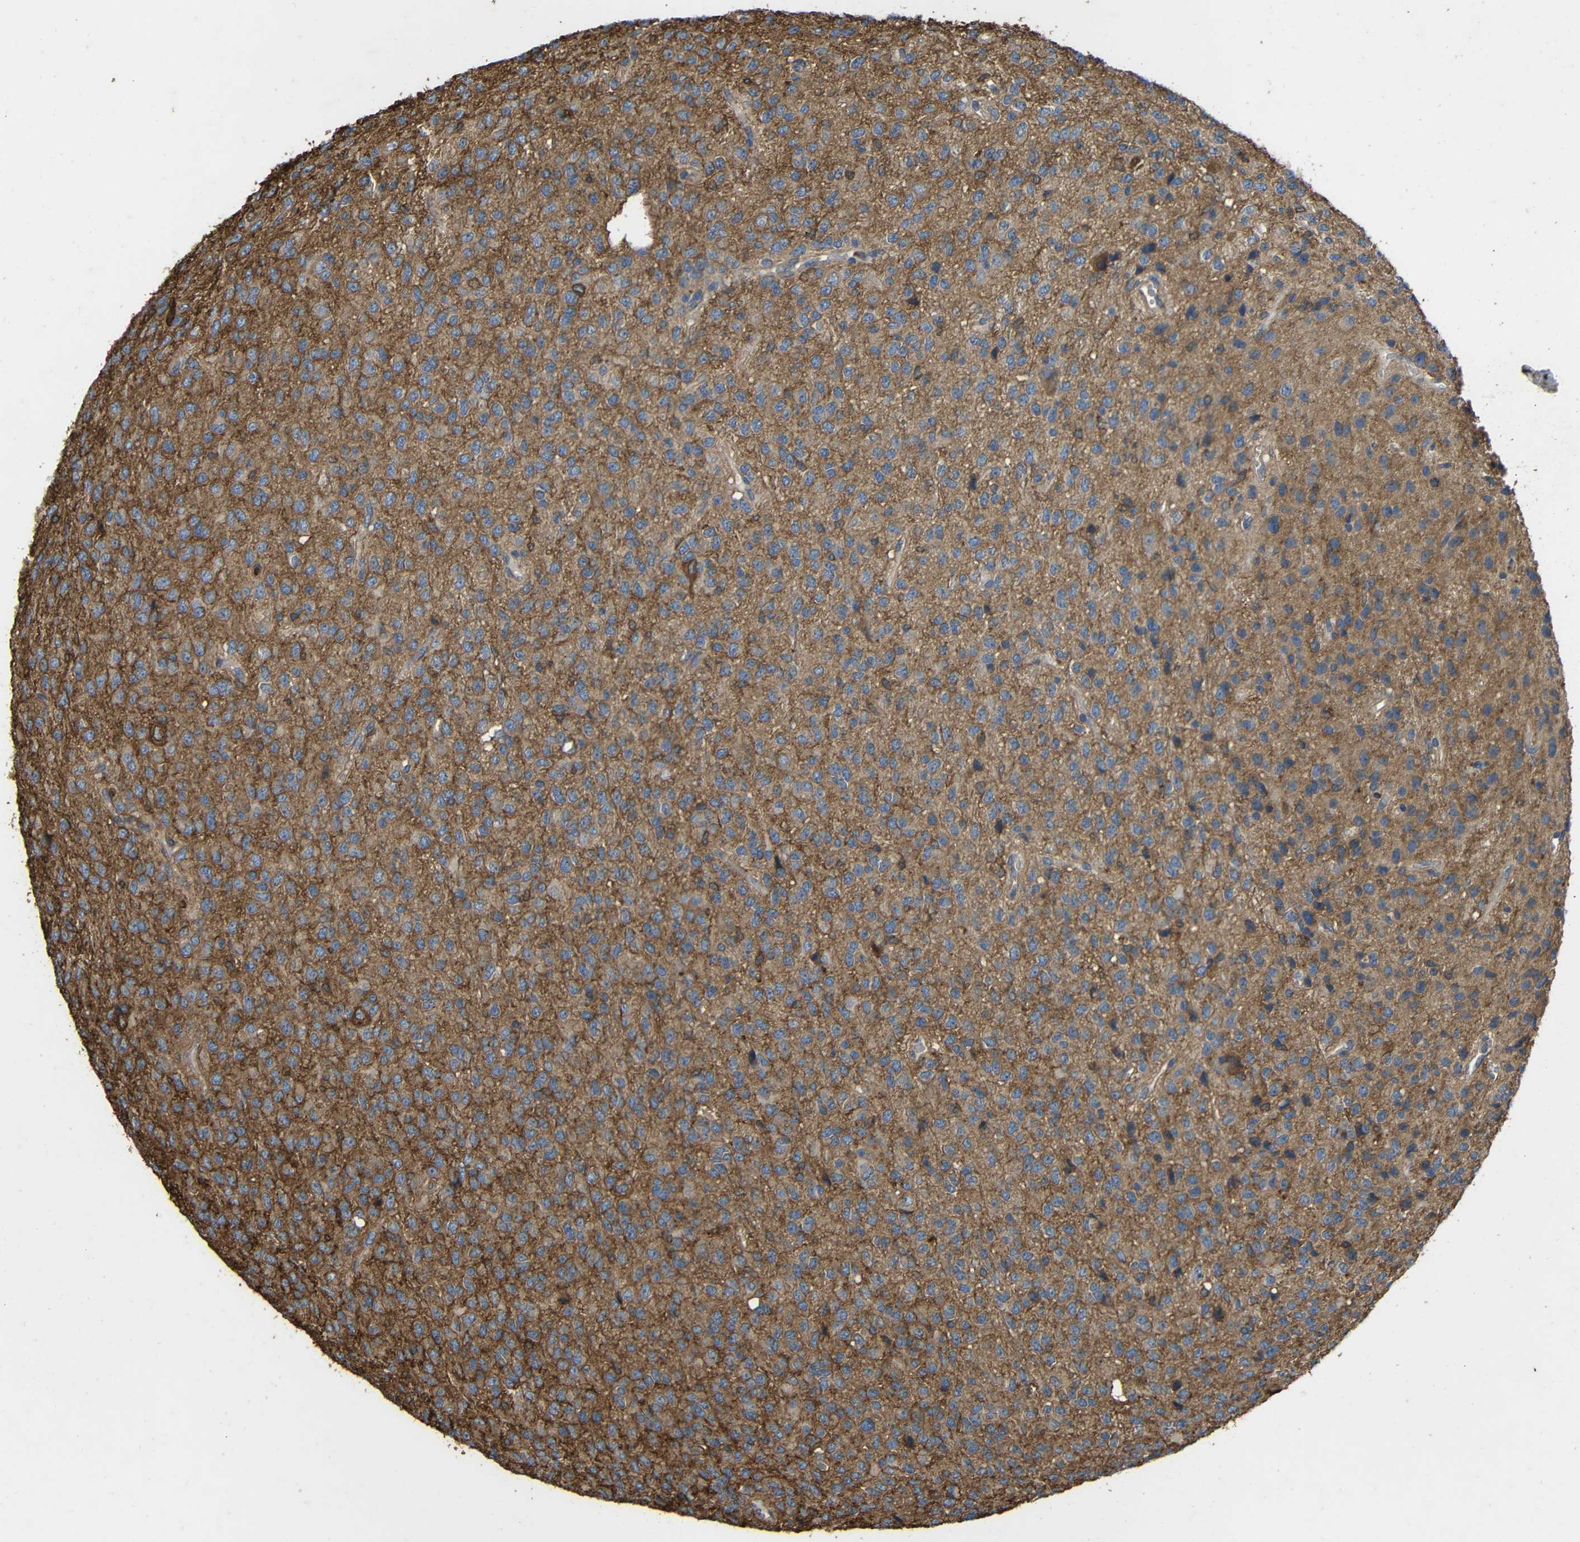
{"staining": {"intensity": "moderate", "quantity": ">75%", "location": "cytoplasmic/membranous"}, "tissue": "glioma", "cell_type": "Tumor cells", "image_type": "cancer", "snomed": [{"axis": "morphology", "description": "Glioma, malignant, High grade"}, {"axis": "topography", "description": "pancreas cauda"}], "caption": "Immunohistochemistry image of human malignant glioma (high-grade) stained for a protein (brown), which reveals medium levels of moderate cytoplasmic/membranous positivity in about >75% of tumor cells.", "gene": "TREM2", "patient": {"sex": "male", "age": 60}}